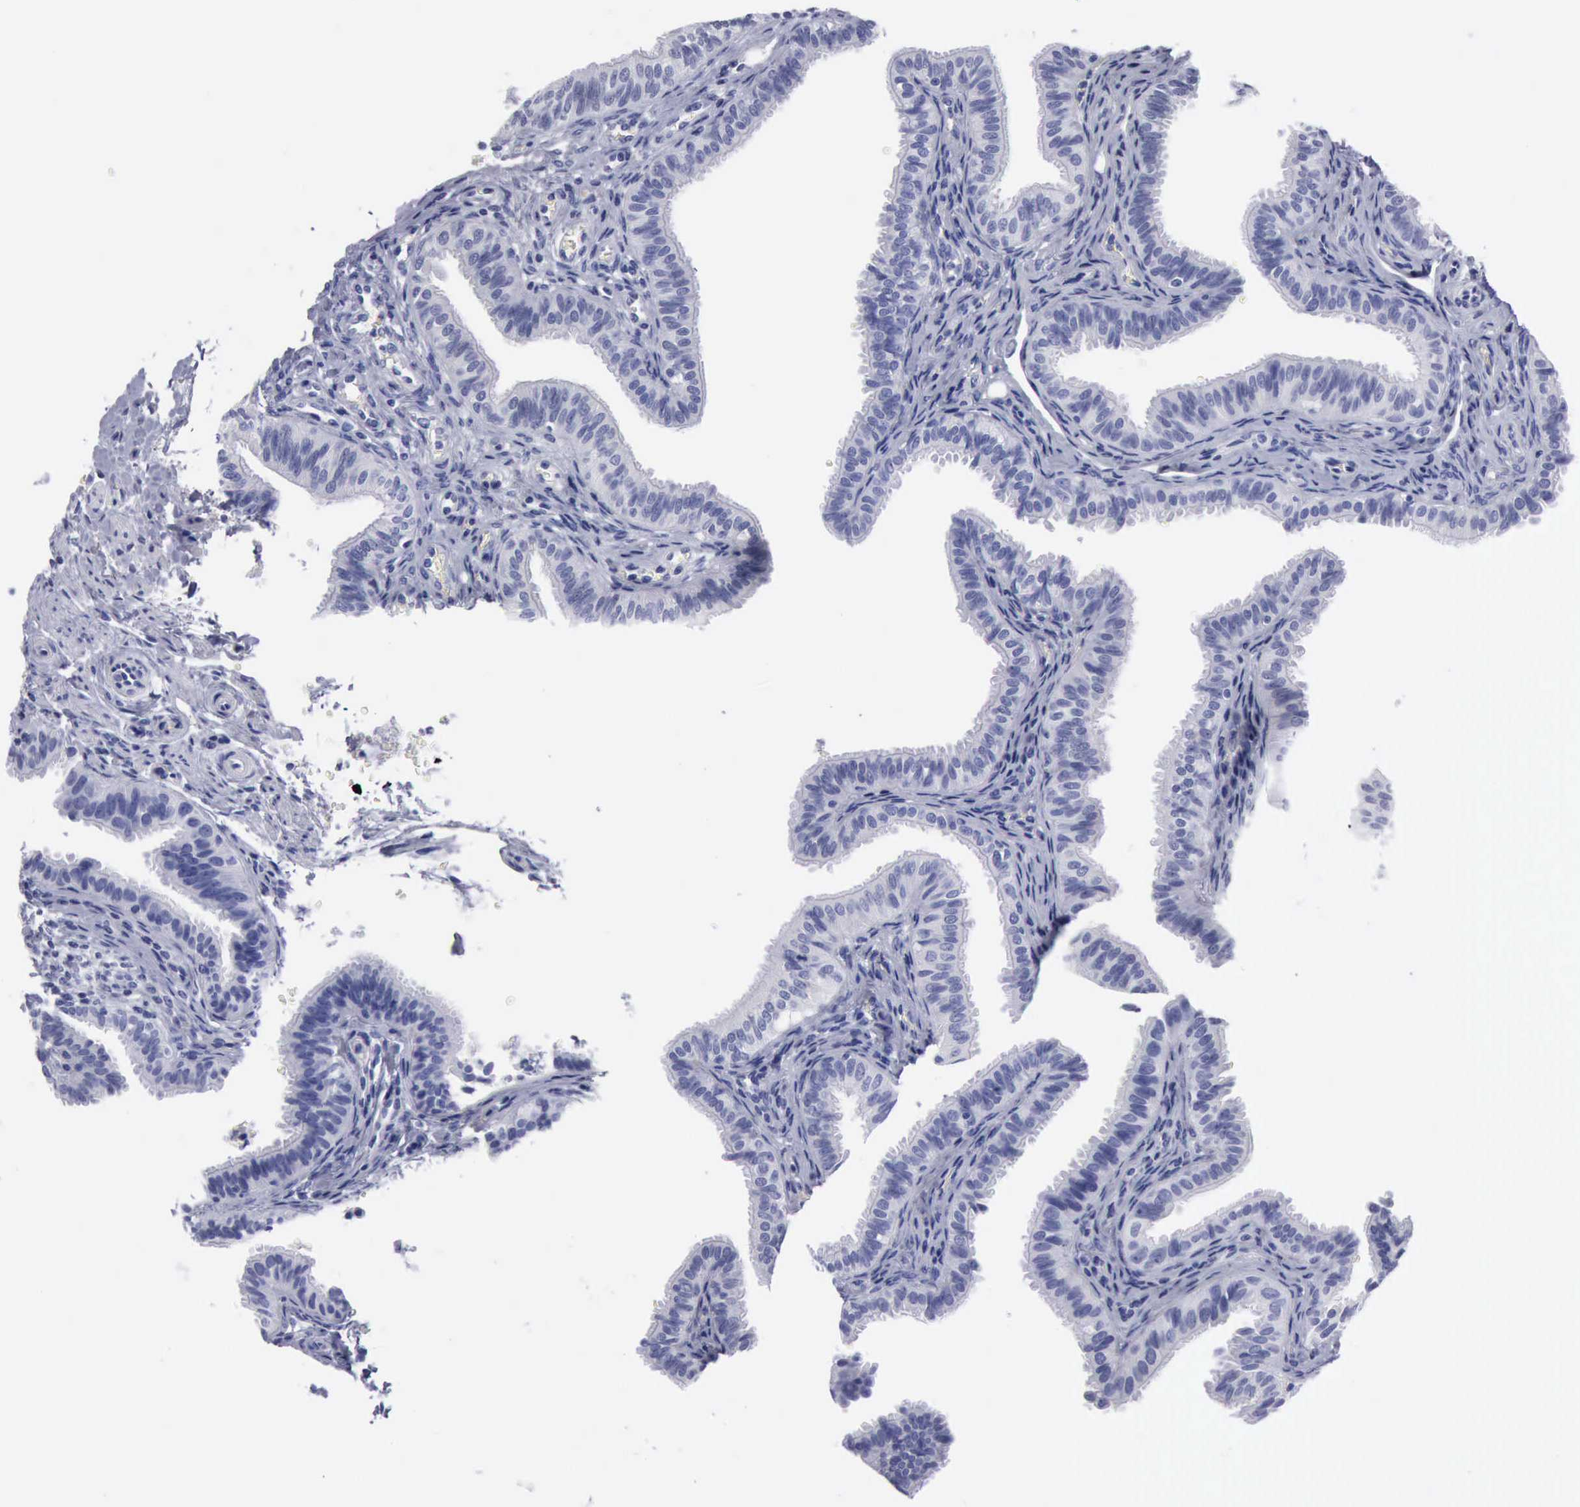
{"staining": {"intensity": "negative", "quantity": "none", "location": "none"}, "tissue": "fallopian tube", "cell_type": "Glandular cells", "image_type": "normal", "snomed": [{"axis": "morphology", "description": "Normal tissue, NOS"}, {"axis": "topography", "description": "Fallopian tube"}], "caption": "A histopathology image of fallopian tube stained for a protein reveals no brown staining in glandular cells.", "gene": "CYP19A1", "patient": {"sex": "female", "age": 42}}